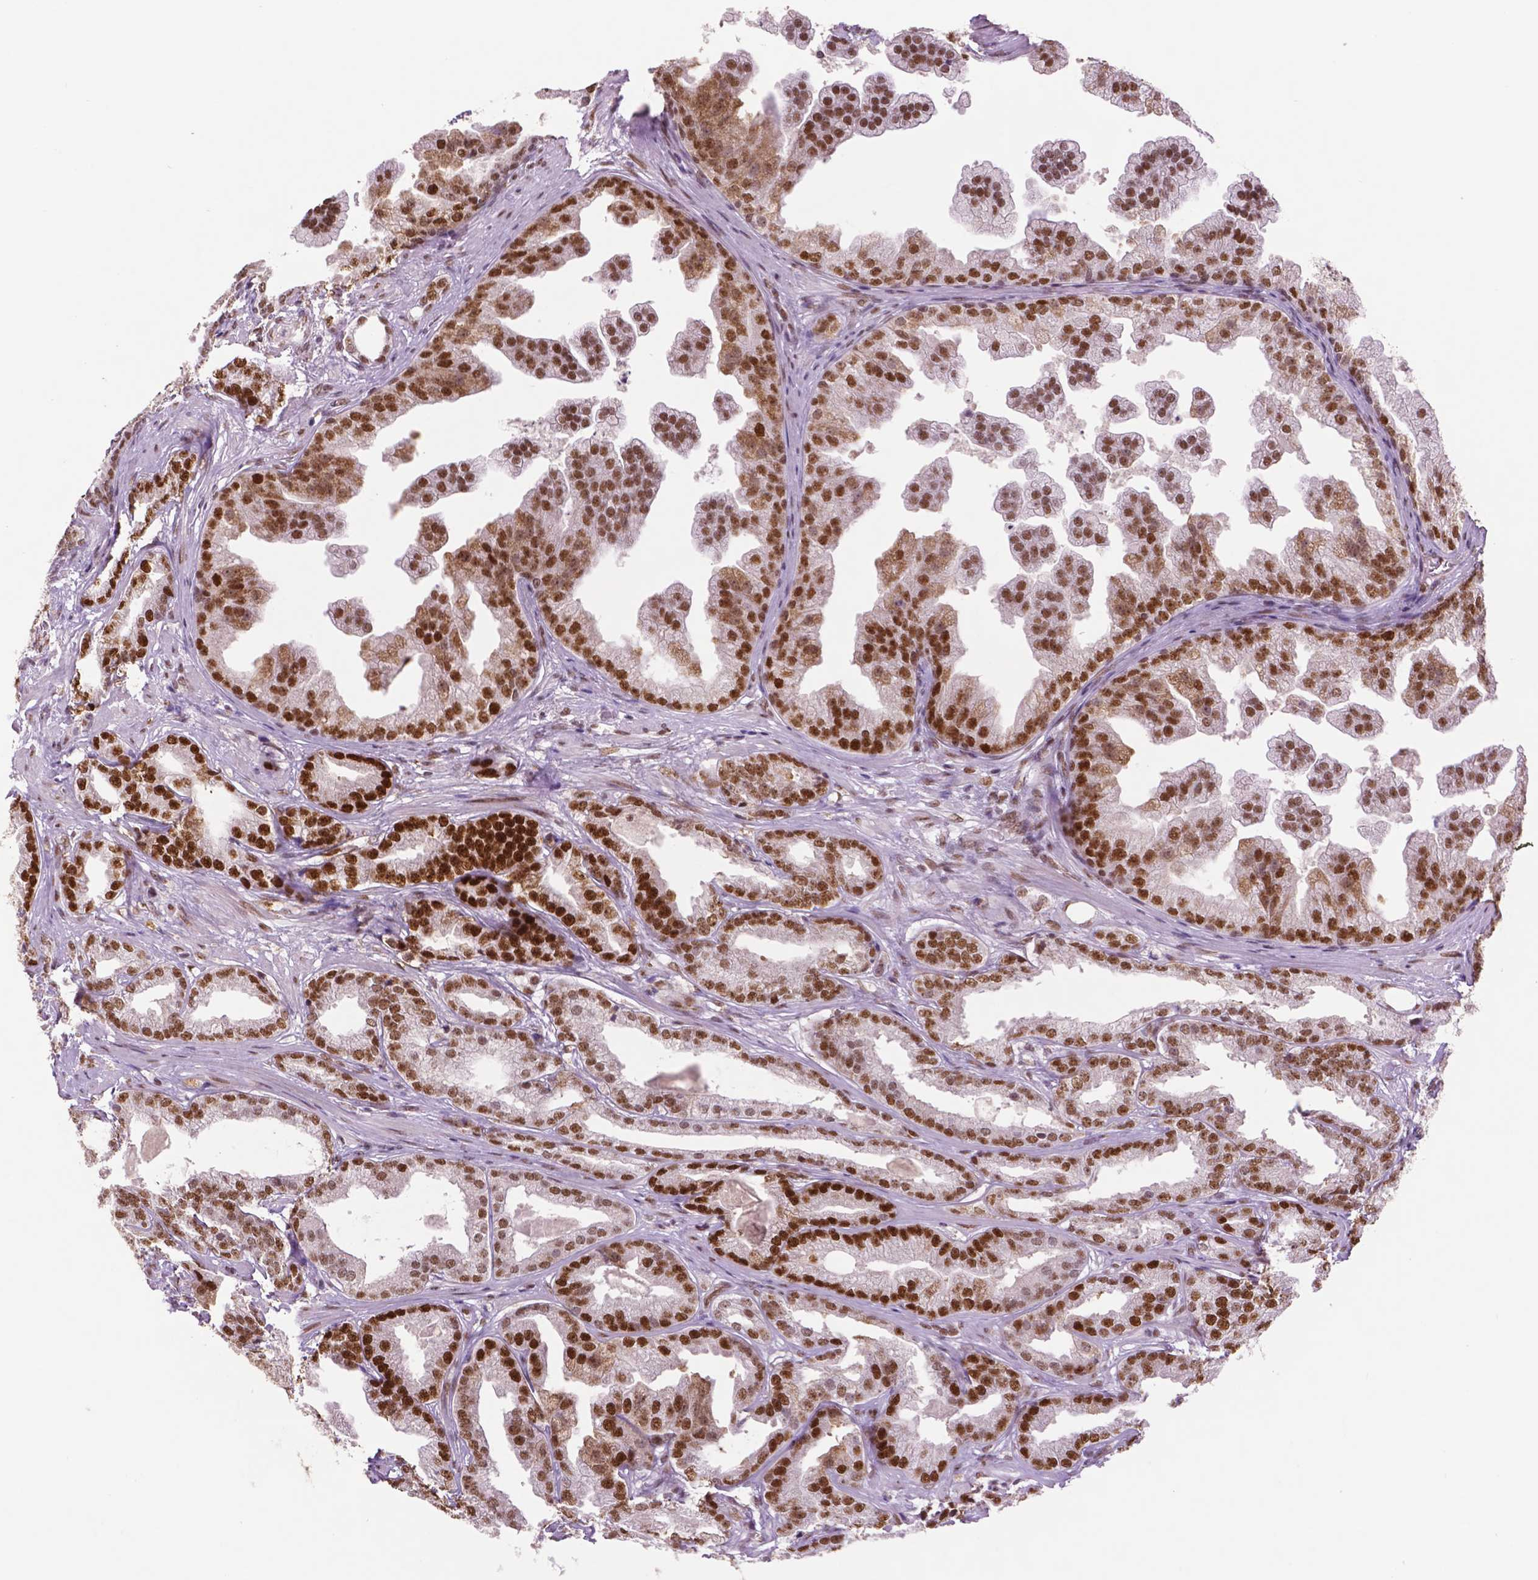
{"staining": {"intensity": "moderate", "quantity": "25%-75%", "location": "nuclear"}, "tissue": "prostate cancer", "cell_type": "Tumor cells", "image_type": "cancer", "snomed": [{"axis": "morphology", "description": "Adenocarcinoma, Low grade"}, {"axis": "topography", "description": "Prostate"}], "caption": "Prostate low-grade adenocarcinoma stained for a protein exhibits moderate nuclear positivity in tumor cells.", "gene": "MLH1", "patient": {"sex": "male", "age": 65}}